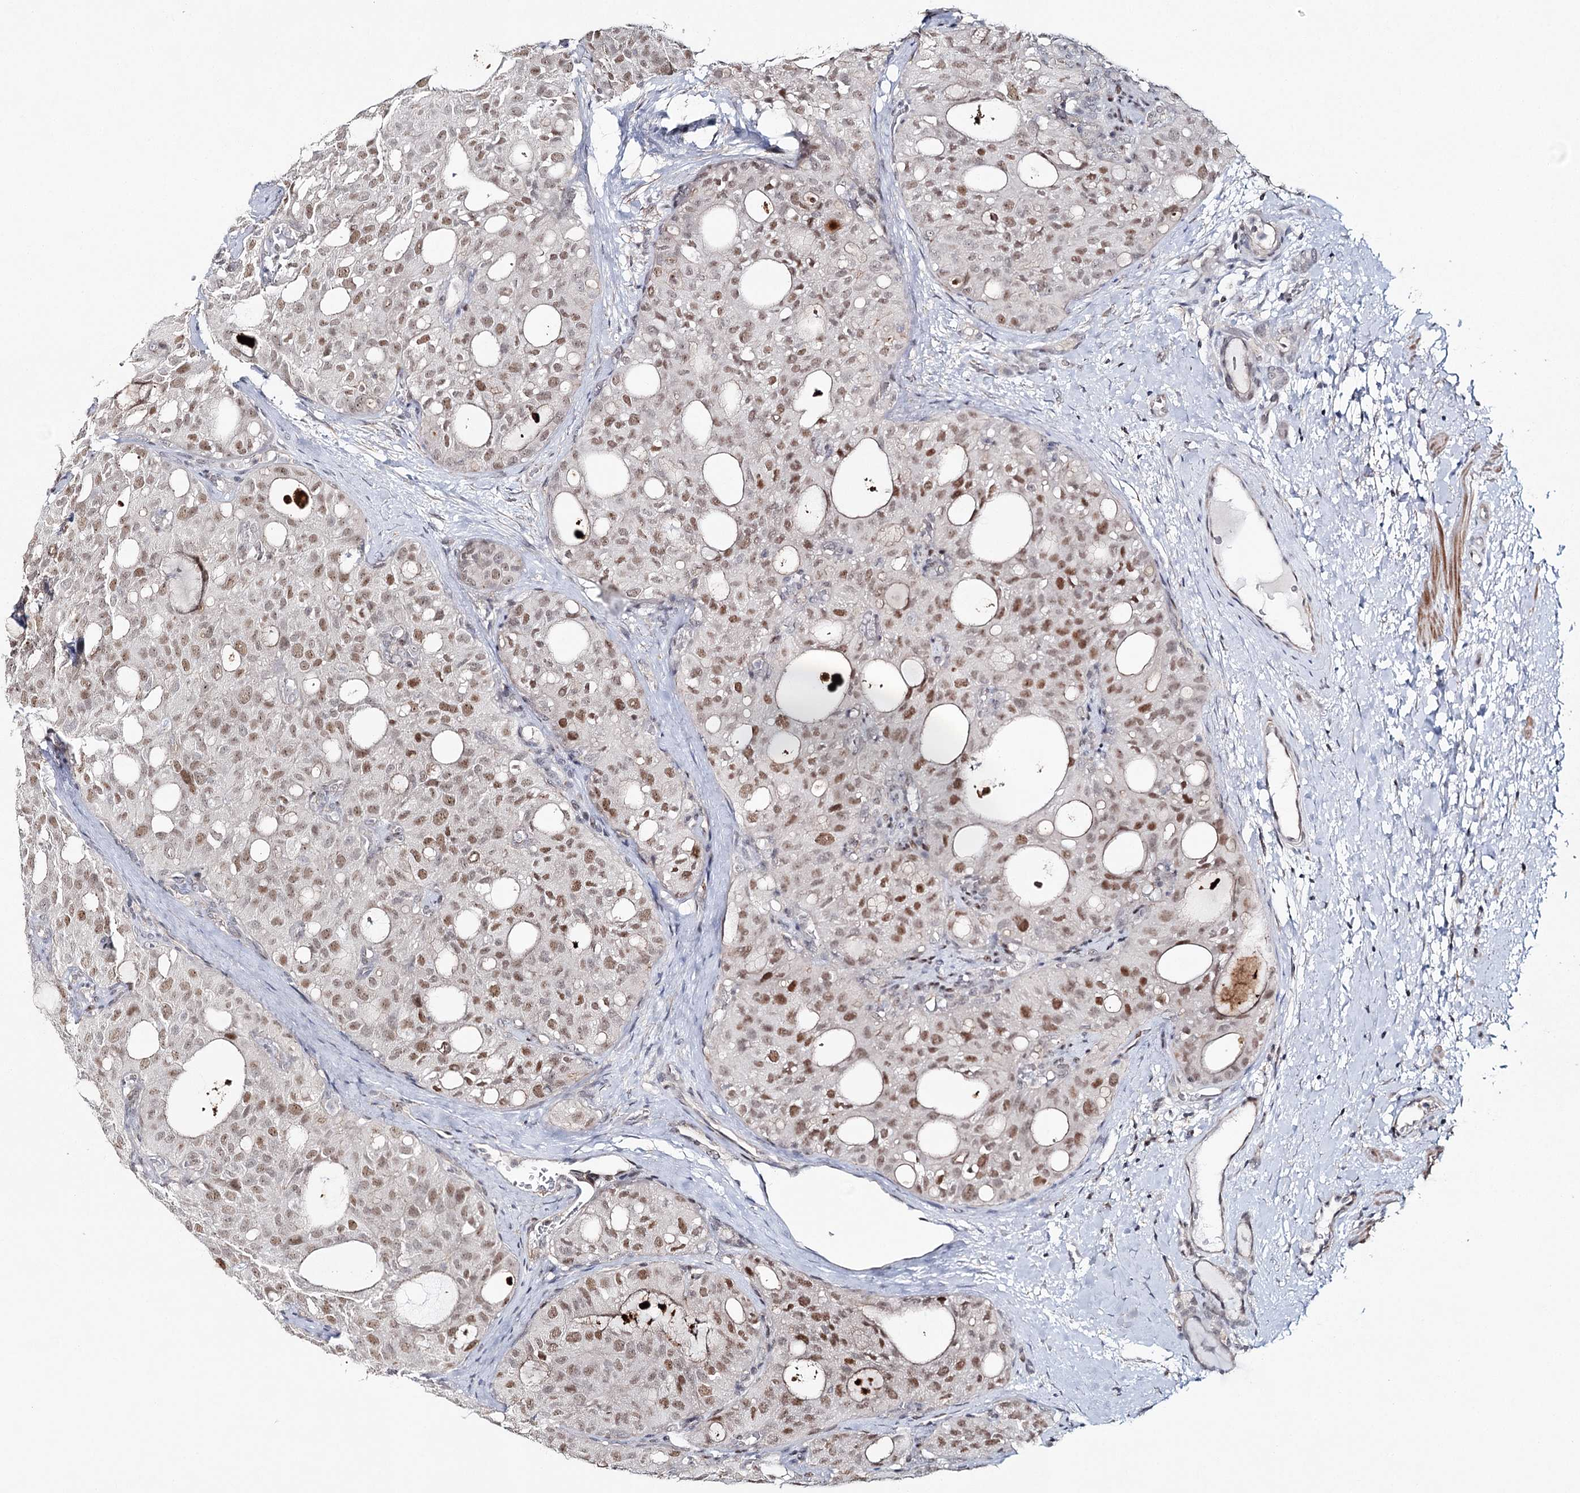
{"staining": {"intensity": "moderate", "quantity": ">75%", "location": "nuclear"}, "tissue": "thyroid cancer", "cell_type": "Tumor cells", "image_type": "cancer", "snomed": [{"axis": "morphology", "description": "Follicular adenoma carcinoma, NOS"}, {"axis": "topography", "description": "Thyroid gland"}], "caption": "Moderate nuclear staining for a protein is appreciated in approximately >75% of tumor cells of thyroid follicular adenoma carcinoma using IHC.", "gene": "ZC3H8", "patient": {"sex": "male", "age": 75}}